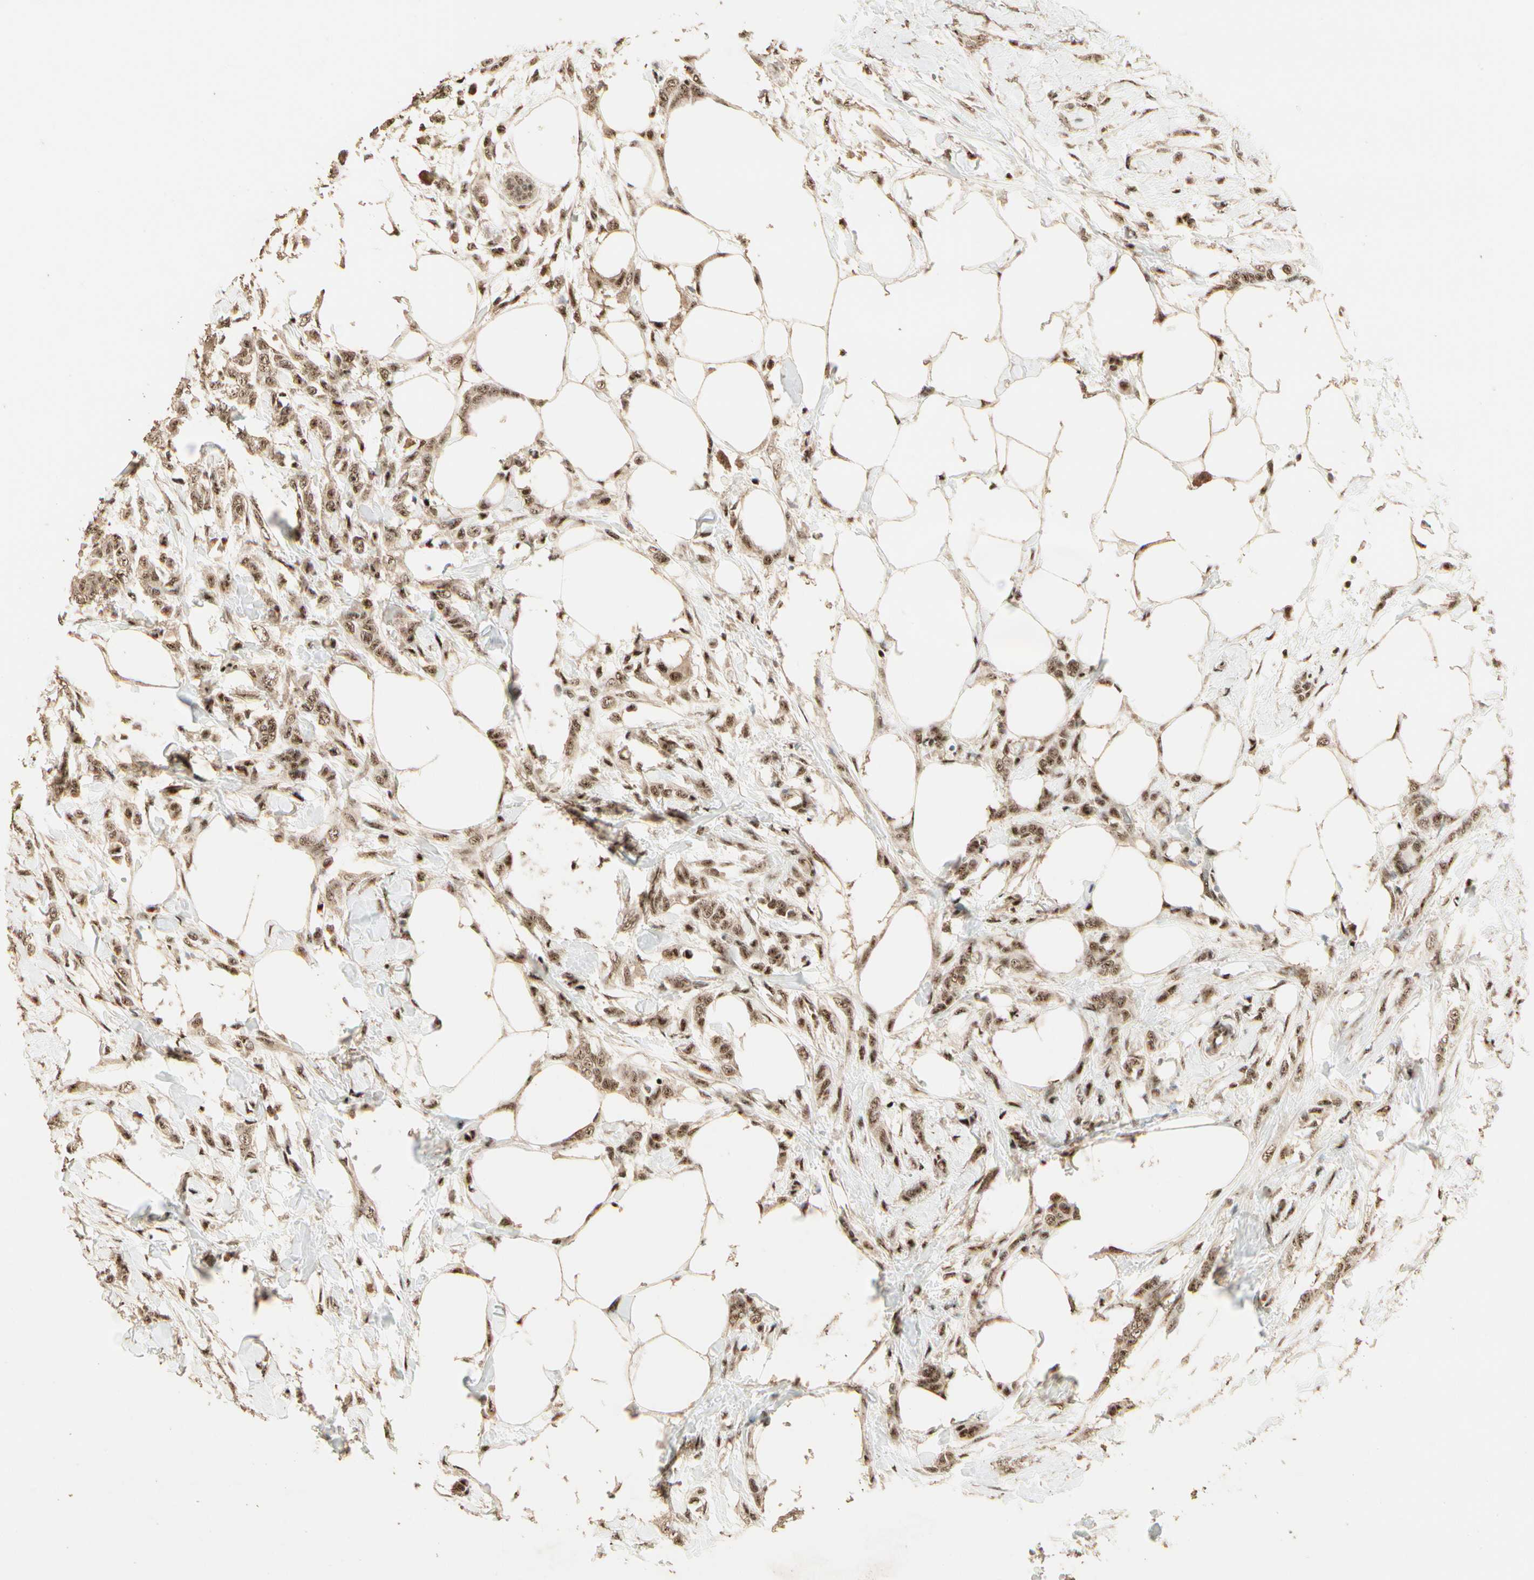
{"staining": {"intensity": "moderate", "quantity": ">75%", "location": "cytoplasmic/membranous,nuclear"}, "tissue": "breast cancer", "cell_type": "Tumor cells", "image_type": "cancer", "snomed": [{"axis": "morphology", "description": "Lobular carcinoma, in situ"}, {"axis": "morphology", "description": "Lobular carcinoma"}, {"axis": "topography", "description": "Breast"}], "caption": "A micrograph showing moderate cytoplasmic/membranous and nuclear staining in approximately >75% of tumor cells in lobular carcinoma in situ (breast), as visualized by brown immunohistochemical staining.", "gene": "RBM25", "patient": {"sex": "female", "age": 41}}